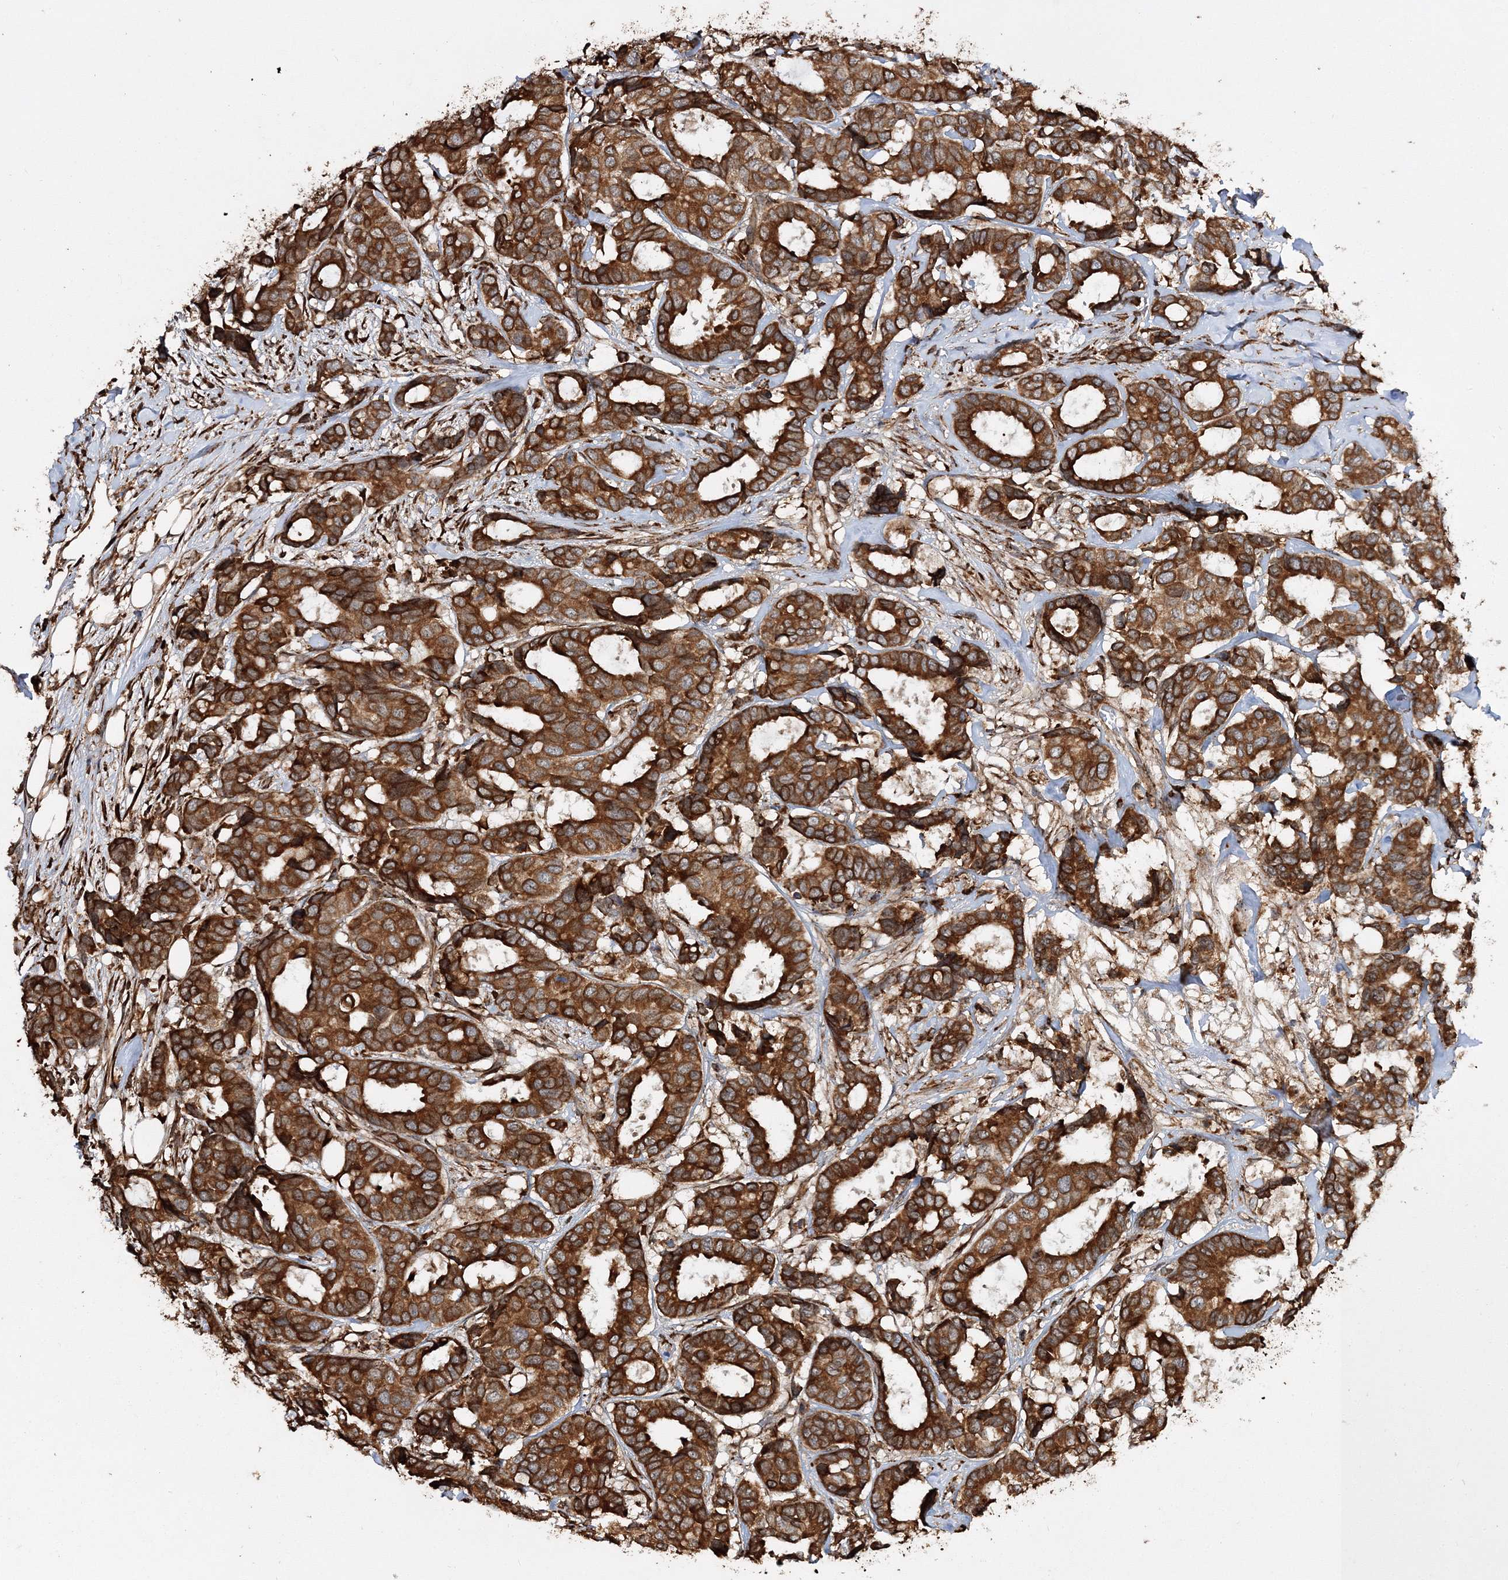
{"staining": {"intensity": "strong", "quantity": ">75%", "location": "cytoplasmic/membranous"}, "tissue": "breast cancer", "cell_type": "Tumor cells", "image_type": "cancer", "snomed": [{"axis": "morphology", "description": "Duct carcinoma"}, {"axis": "topography", "description": "Breast"}], "caption": "A brown stain highlights strong cytoplasmic/membranous positivity of a protein in human infiltrating ductal carcinoma (breast) tumor cells.", "gene": "SCRN3", "patient": {"sex": "female", "age": 87}}